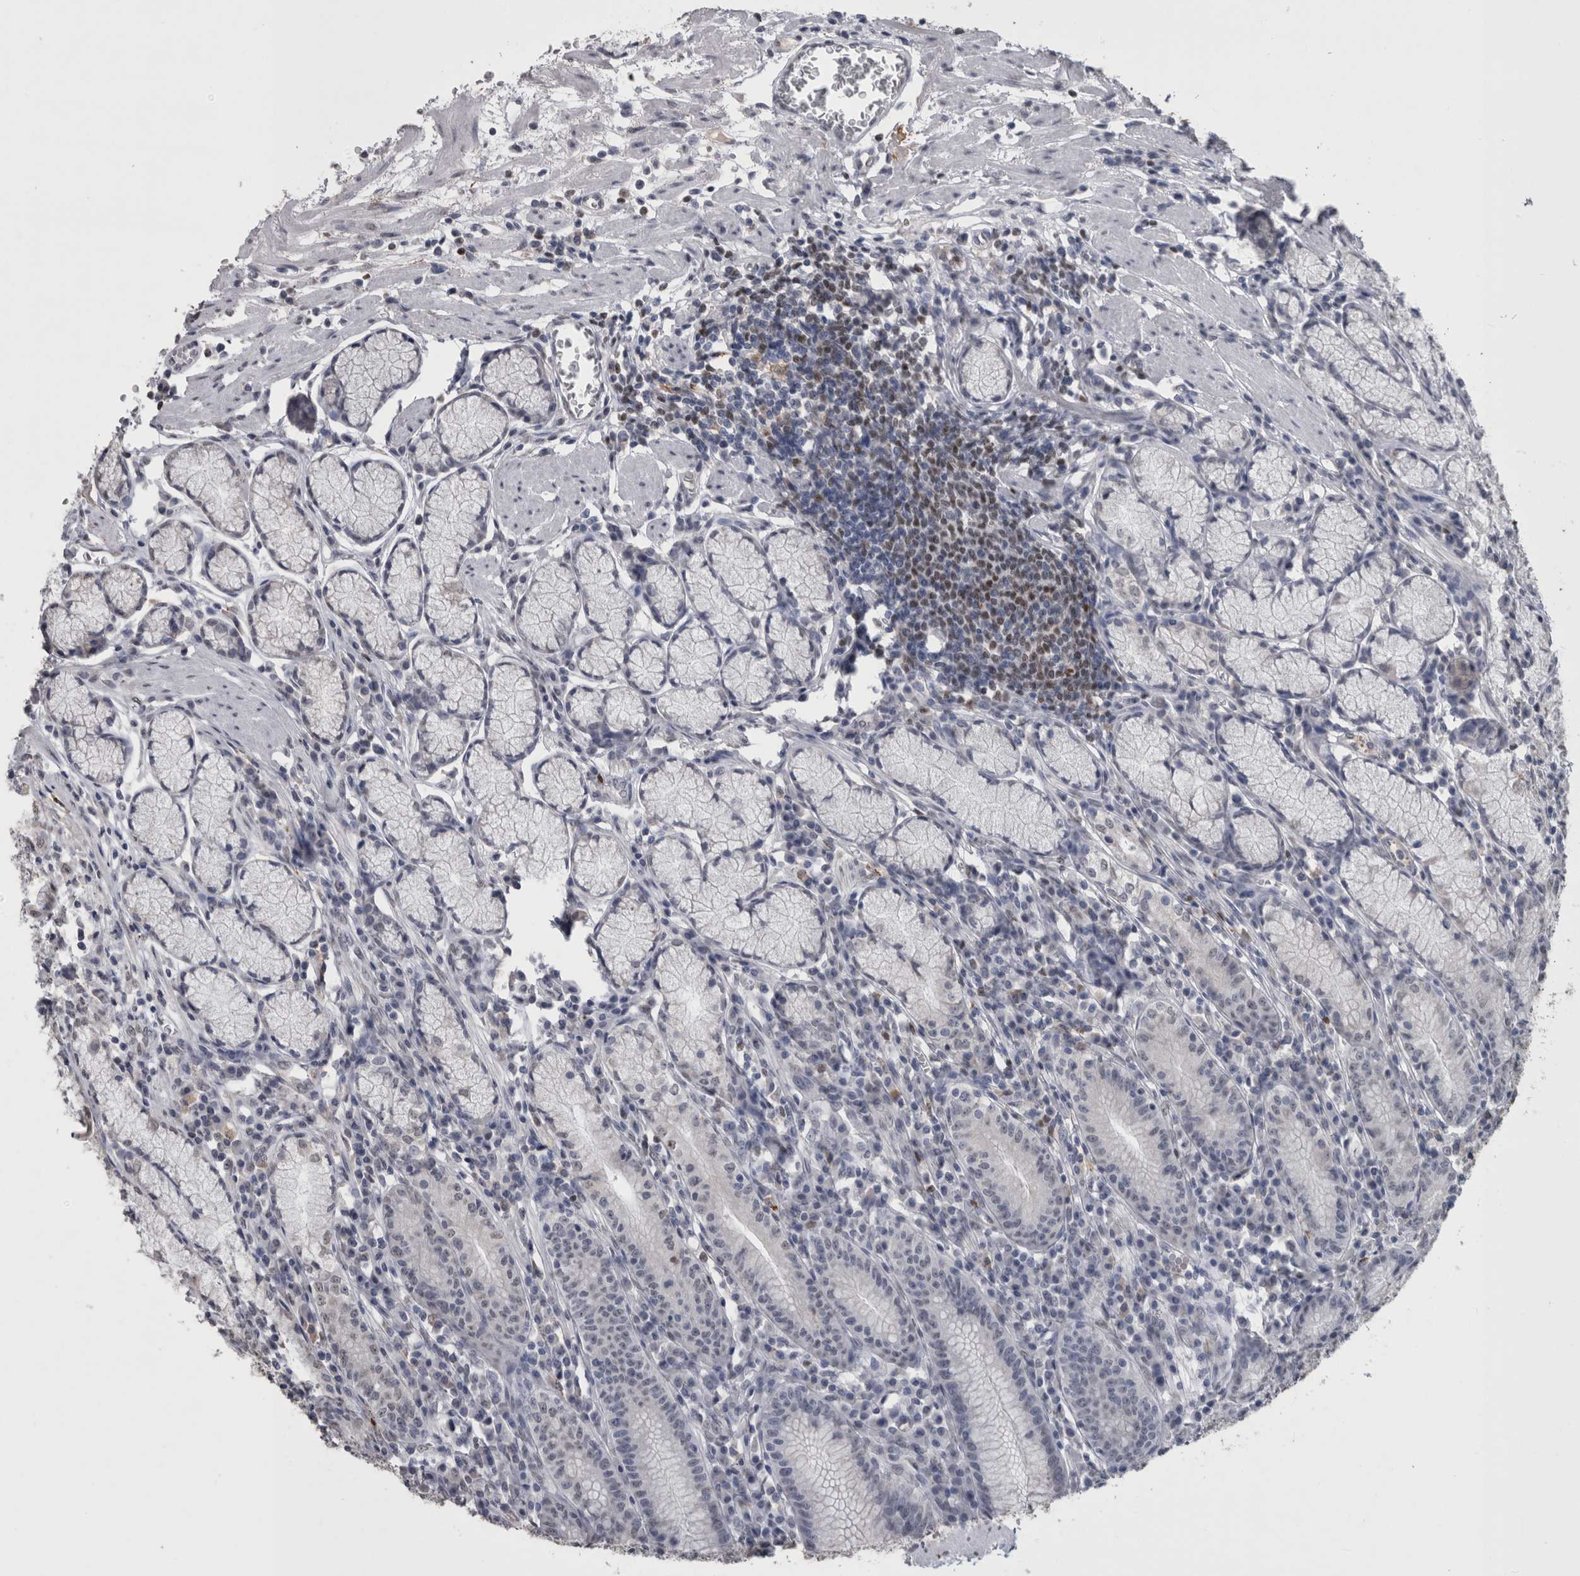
{"staining": {"intensity": "negative", "quantity": "none", "location": "none"}, "tissue": "stomach", "cell_type": "Glandular cells", "image_type": "normal", "snomed": [{"axis": "morphology", "description": "Normal tissue, NOS"}, {"axis": "topography", "description": "Stomach"}], "caption": "Immunohistochemistry (IHC) of normal stomach shows no expression in glandular cells.", "gene": "PAX5", "patient": {"sex": "male", "age": 55}}